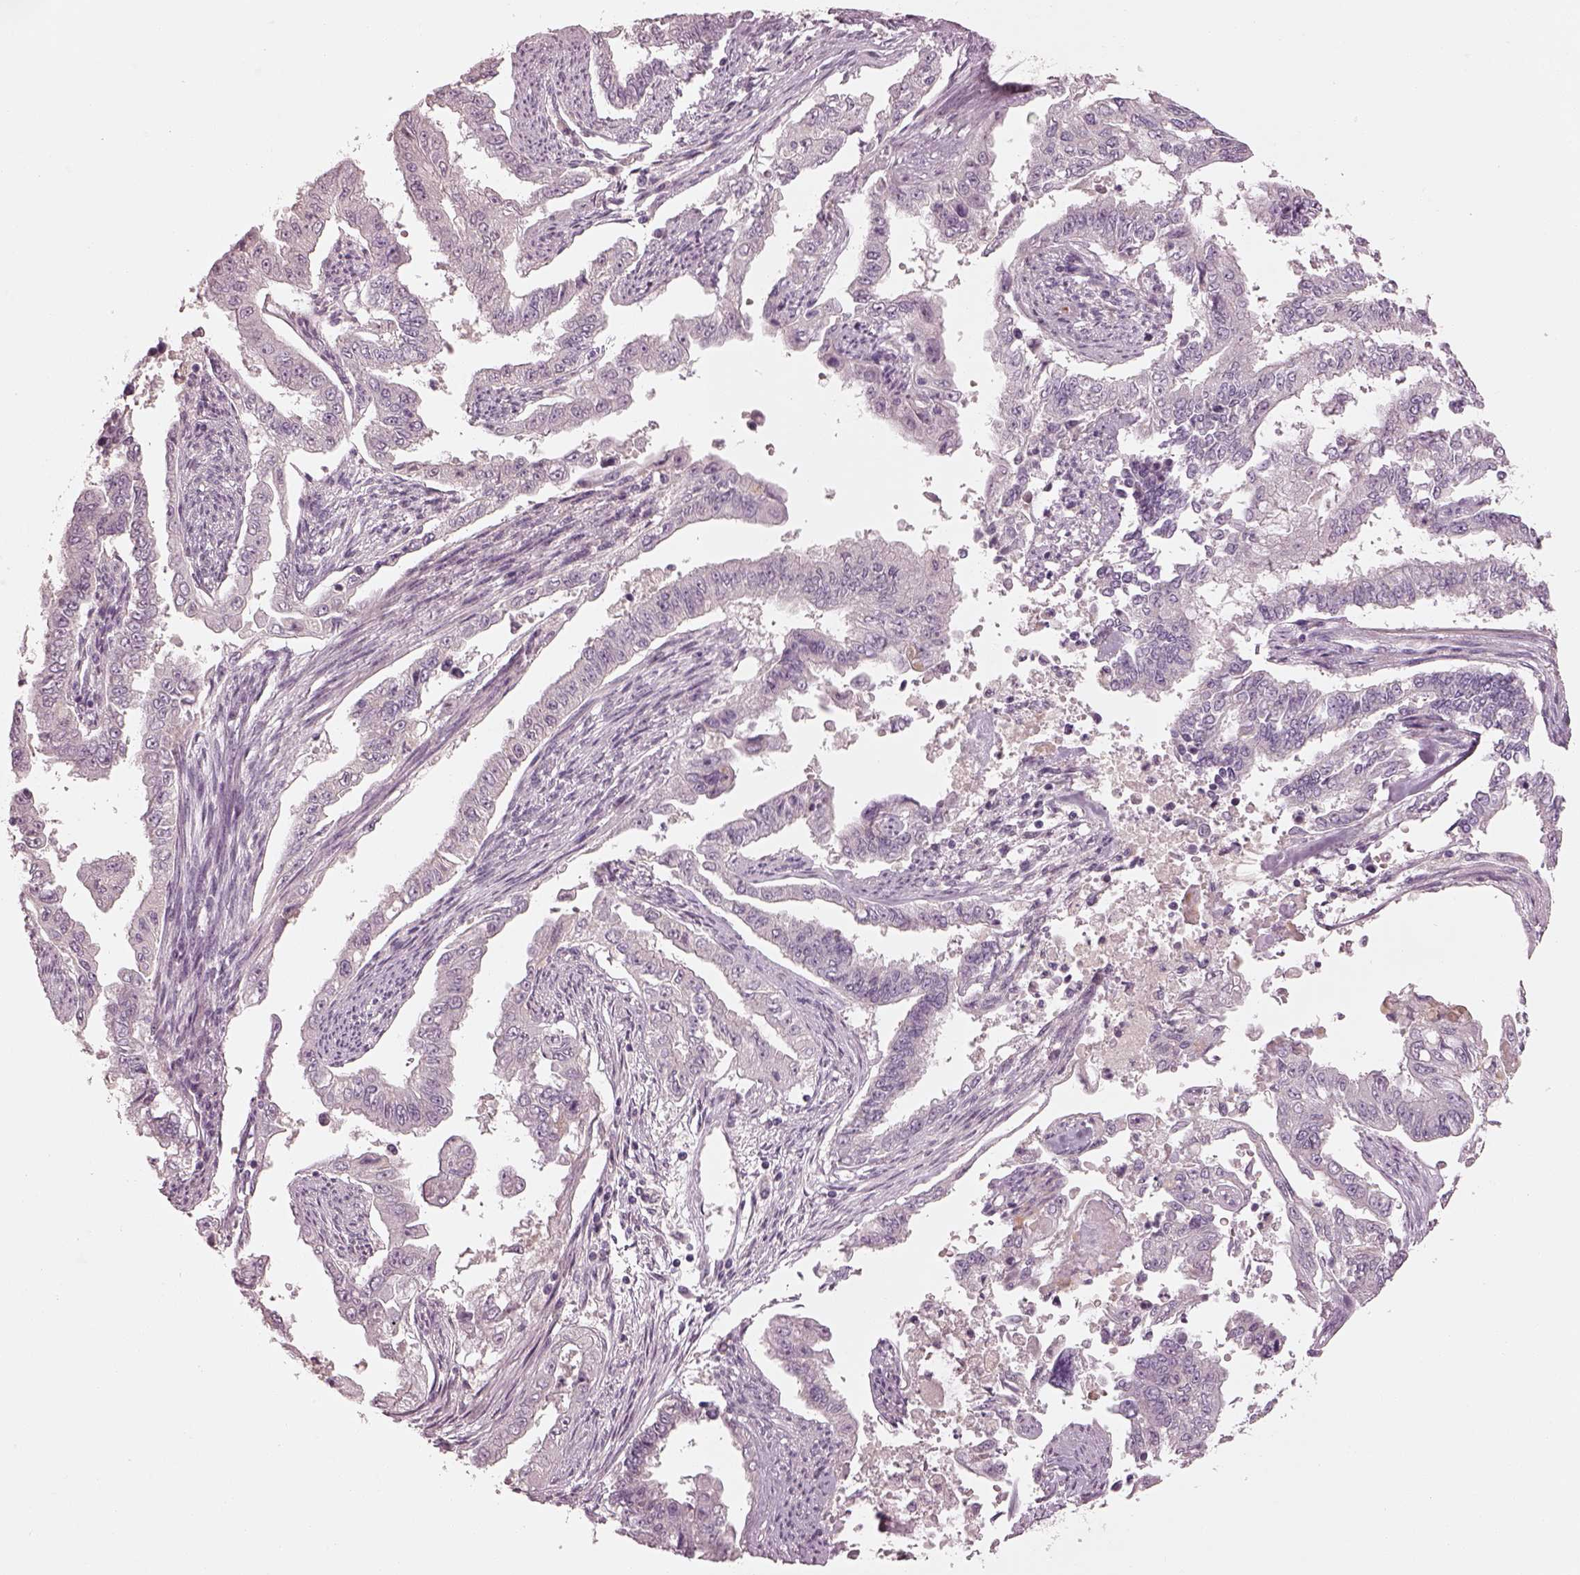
{"staining": {"intensity": "negative", "quantity": "none", "location": "none"}, "tissue": "endometrial cancer", "cell_type": "Tumor cells", "image_type": "cancer", "snomed": [{"axis": "morphology", "description": "Adenocarcinoma, NOS"}, {"axis": "topography", "description": "Uterus"}], "caption": "The histopathology image displays no staining of tumor cells in endometrial adenocarcinoma.", "gene": "SPATA6L", "patient": {"sex": "female", "age": 59}}